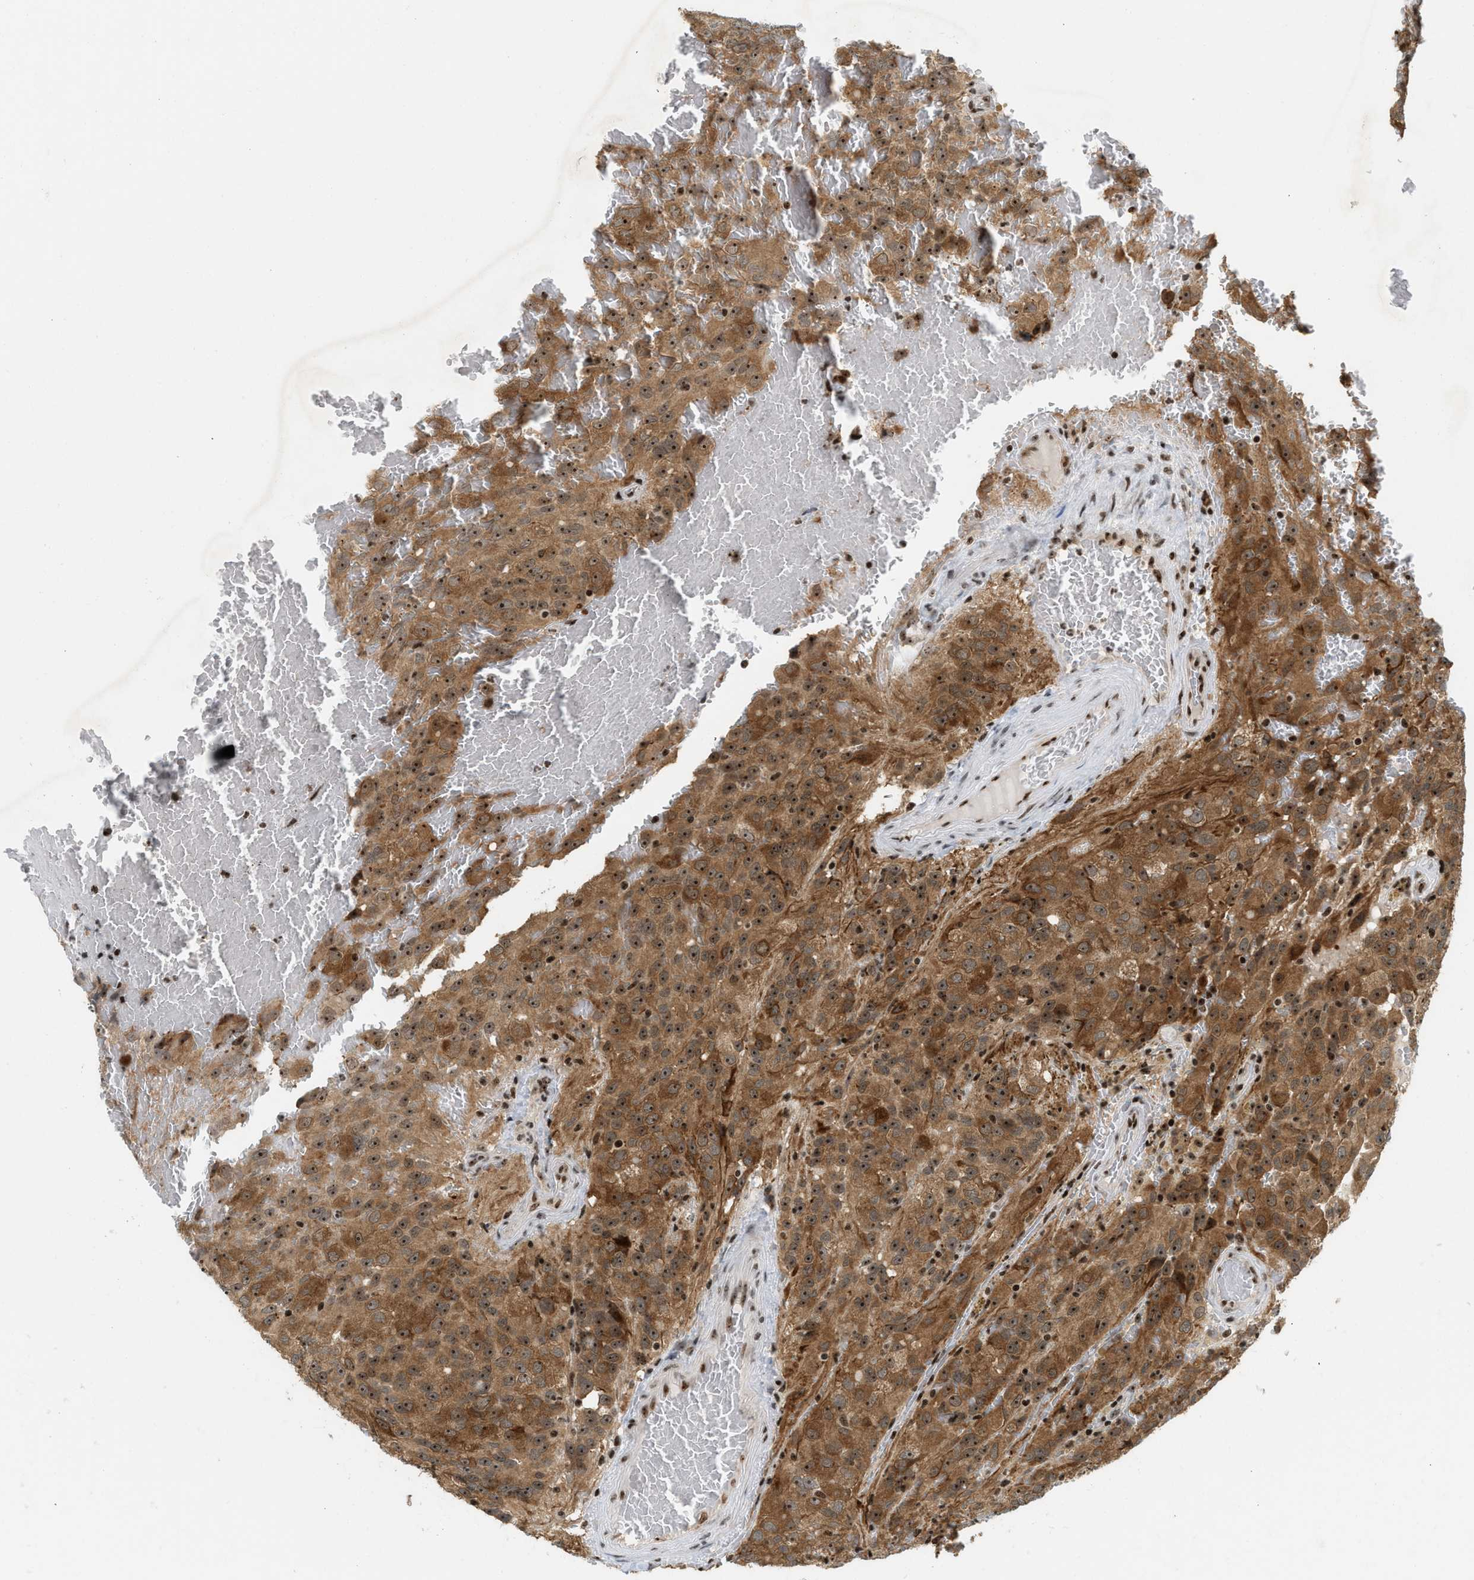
{"staining": {"intensity": "moderate", "quantity": ">75%", "location": "cytoplasmic/membranous,nuclear"}, "tissue": "glioma", "cell_type": "Tumor cells", "image_type": "cancer", "snomed": [{"axis": "morphology", "description": "Glioma, malignant, High grade"}, {"axis": "topography", "description": "Brain"}], "caption": "Brown immunohistochemical staining in human malignant high-grade glioma exhibits moderate cytoplasmic/membranous and nuclear positivity in about >75% of tumor cells. (Stains: DAB in brown, nuclei in blue, Microscopy: brightfield microscopy at high magnification).", "gene": "ZNF22", "patient": {"sex": "male", "age": 32}}